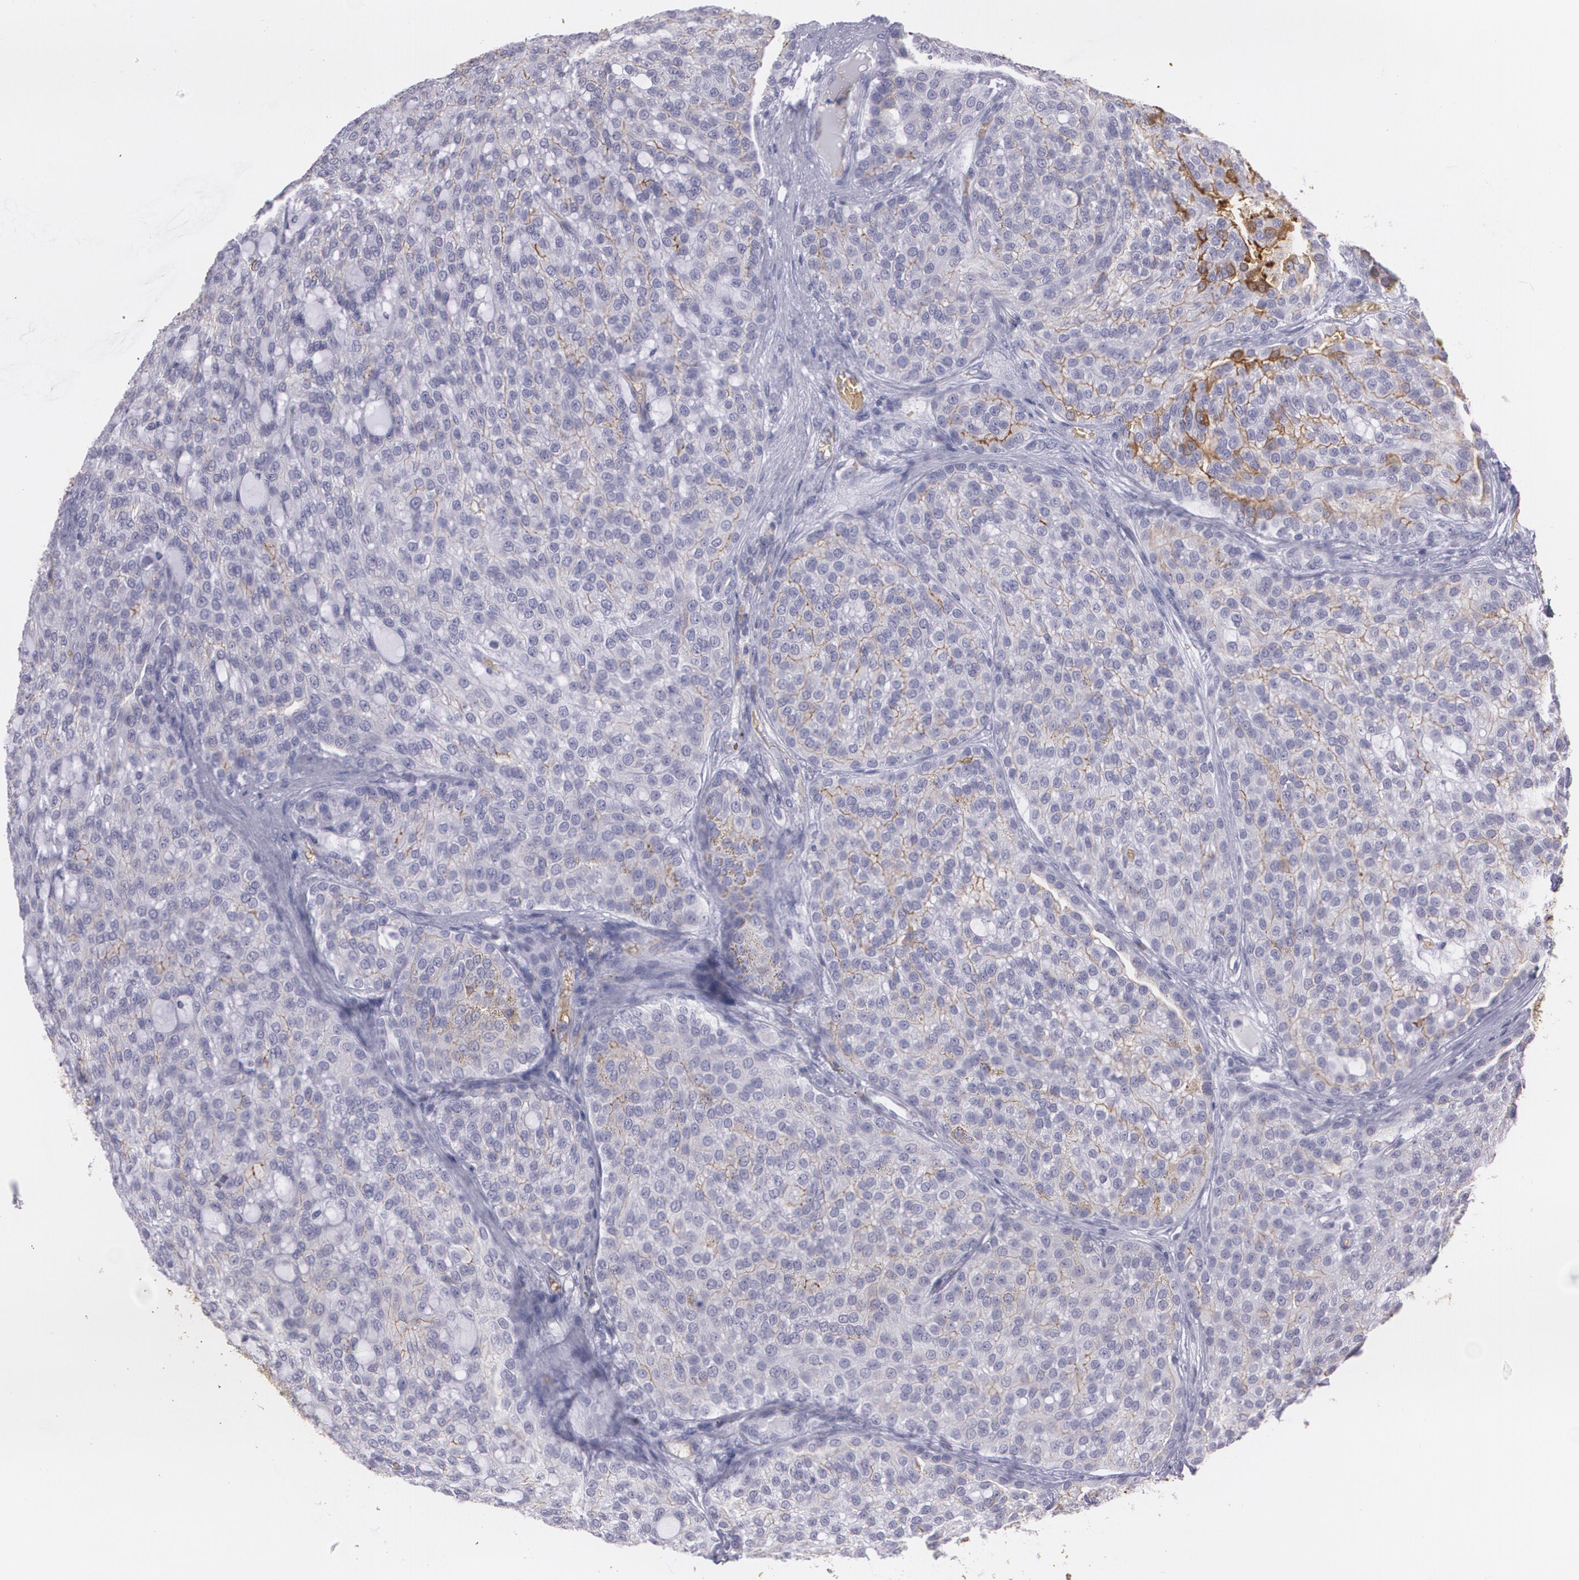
{"staining": {"intensity": "negative", "quantity": "none", "location": "none"}, "tissue": "renal cancer", "cell_type": "Tumor cells", "image_type": "cancer", "snomed": [{"axis": "morphology", "description": "Adenocarcinoma, NOS"}, {"axis": "topography", "description": "Kidney"}], "caption": "This is a histopathology image of immunohistochemistry staining of renal cancer (adenocarcinoma), which shows no staining in tumor cells.", "gene": "ACE", "patient": {"sex": "male", "age": 63}}